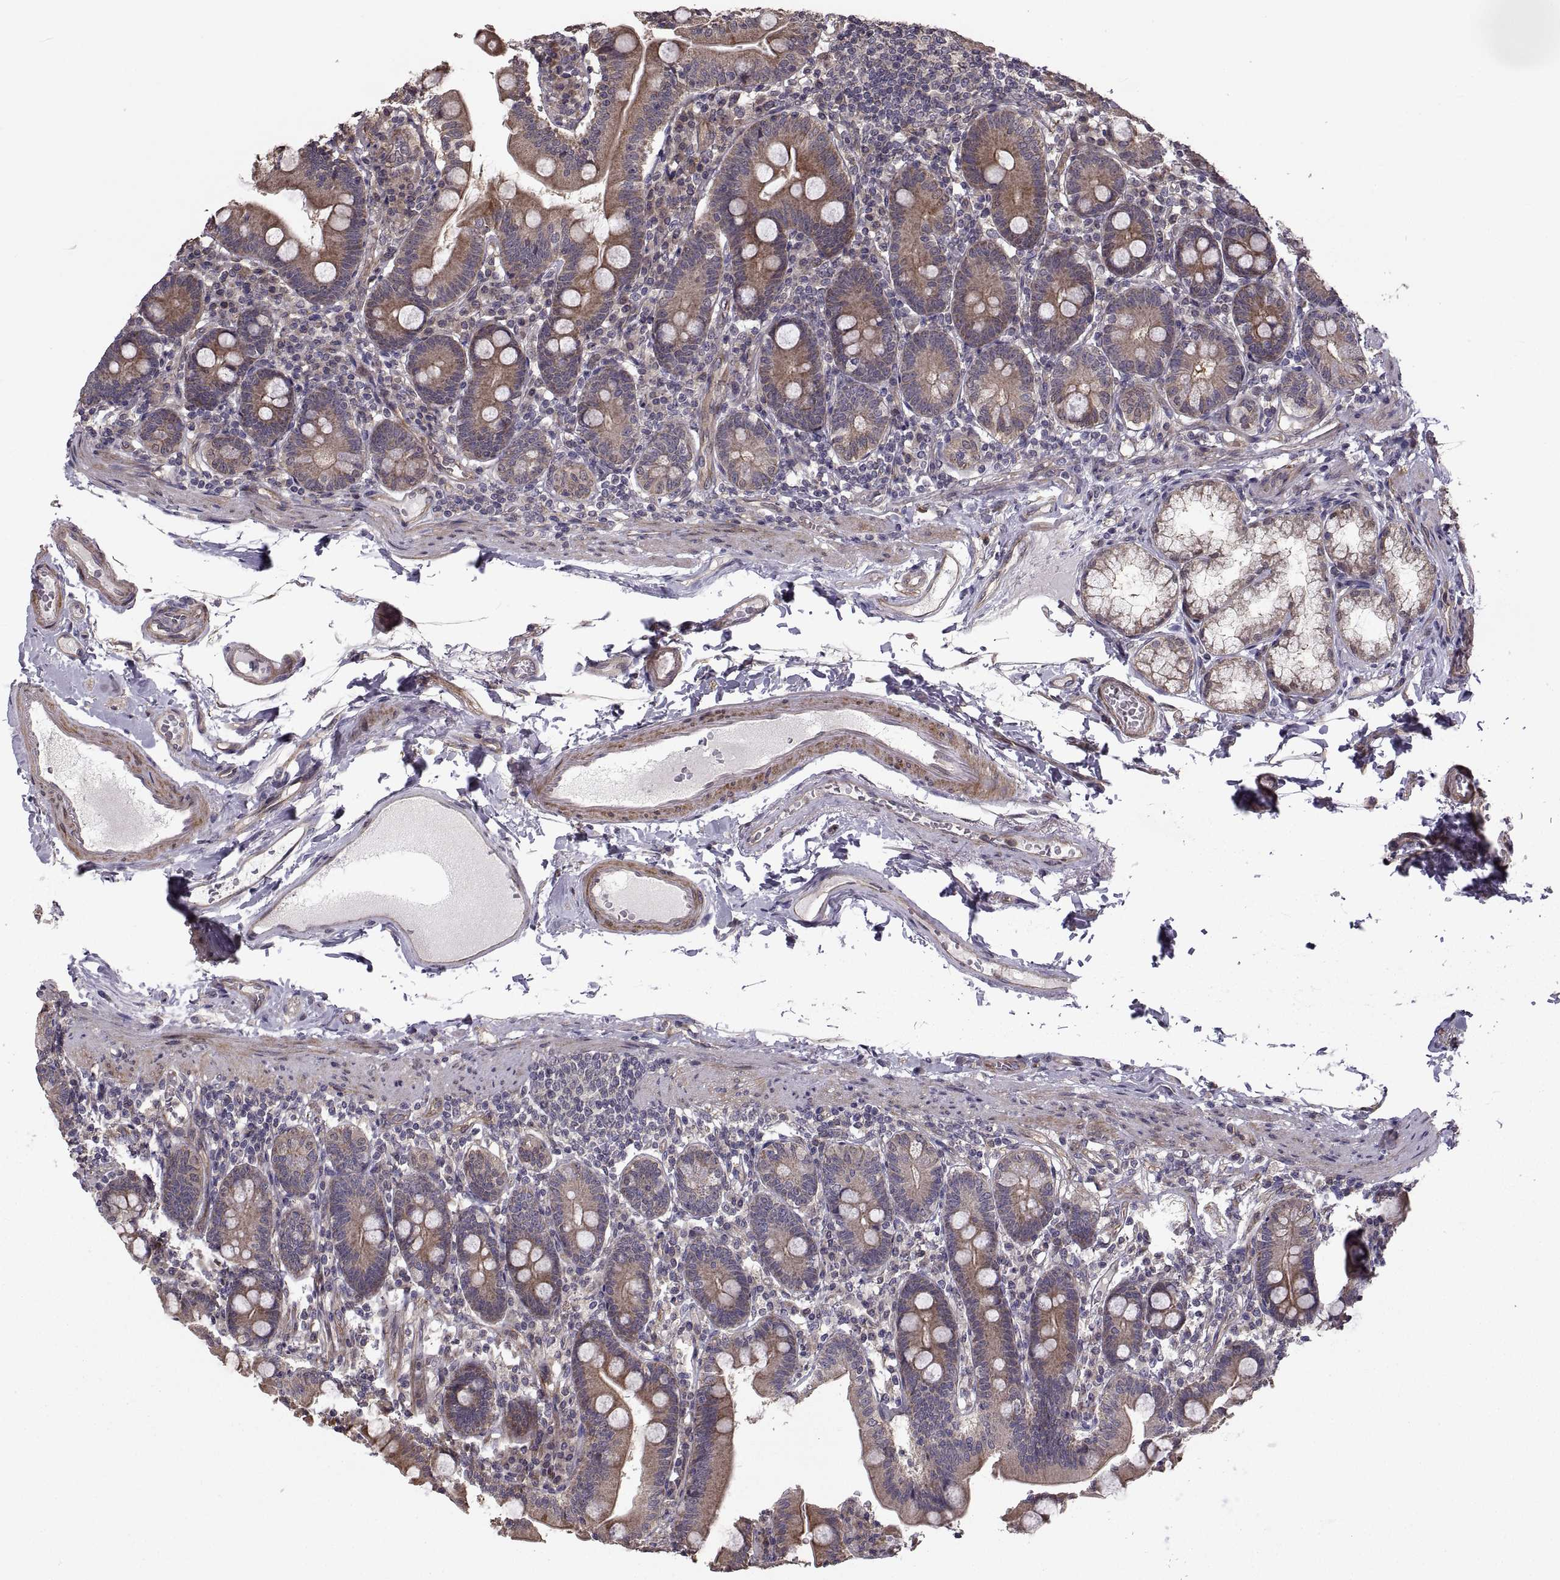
{"staining": {"intensity": "strong", "quantity": "25%-75%", "location": "cytoplasmic/membranous"}, "tissue": "duodenum", "cell_type": "Glandular cells", "image_type": "normal", "snomed": [{"axis": "morphology", "description": "Normal tissue, NOS"}, {"axis": "topography", "description": "Duodenum"}], "caption": "Unremarkable duodenum reveals strong cytoplasmic/membranous staining in about 25%-75% of glandular cells, visualized by immunohistochemistry. (brown staining indicates protein expression, while blue staining denotes nuclei).", "gene": "PMM2", "patient": {"sex": "female", "age": 67}}